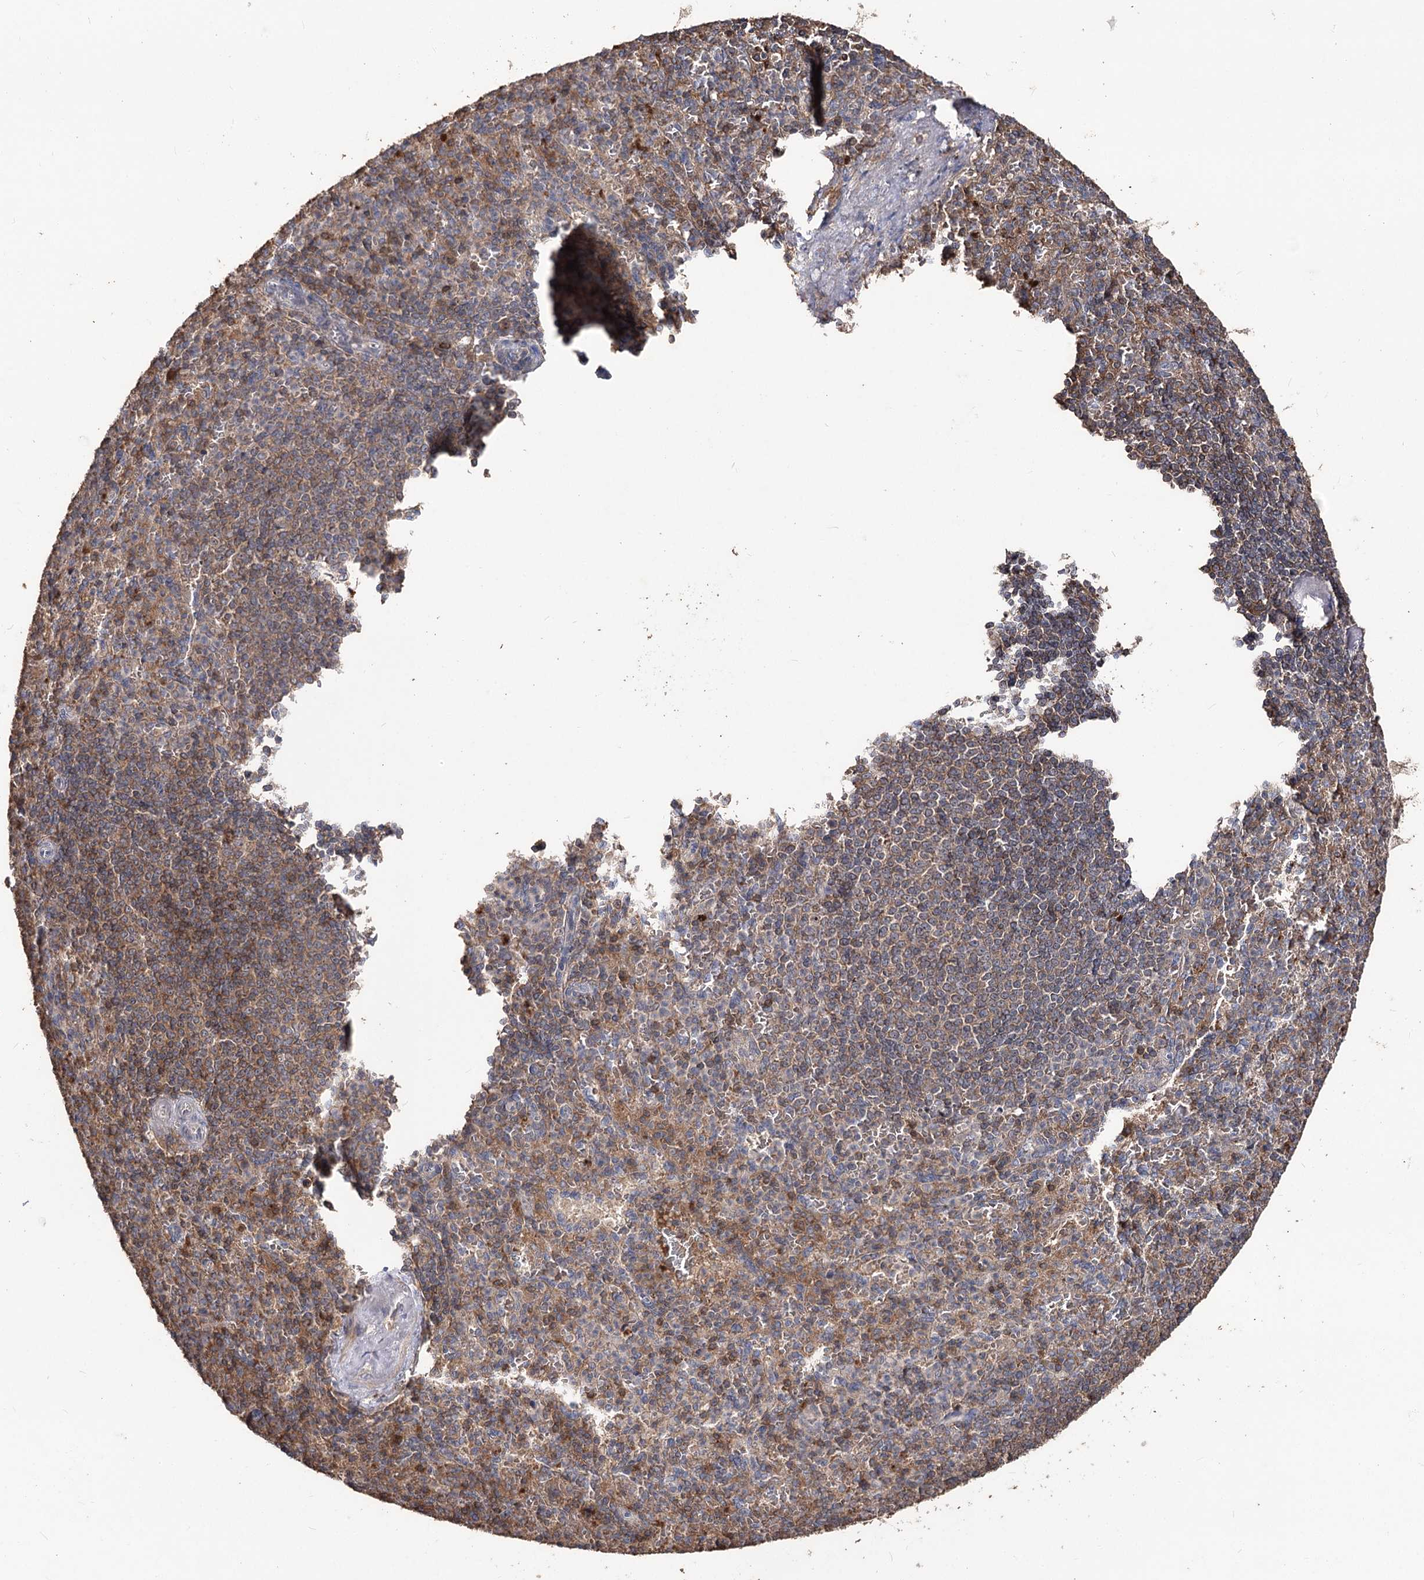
{"staining": {"intensity": "moderate", "quantity": "<25%", "location": "cytoplasmic/membranous"}, "tissue": "spleen", "cell_type": "Cells in red pulp", "image_type": "normal", "snomed": [{"axis": "morphology", "description": "Normal tissue, NOS"}, {"axis": "topography", "description": "Spleen"}], "caption": "Immunohistochemical staining of unremarkable human spleen displays <25% levels of moderate cytoplasmic/membranous protein staining in about <25% of cells in red pulp.", "gene": "FAM53B", "patient": {"sex": "female", "age": 74}}